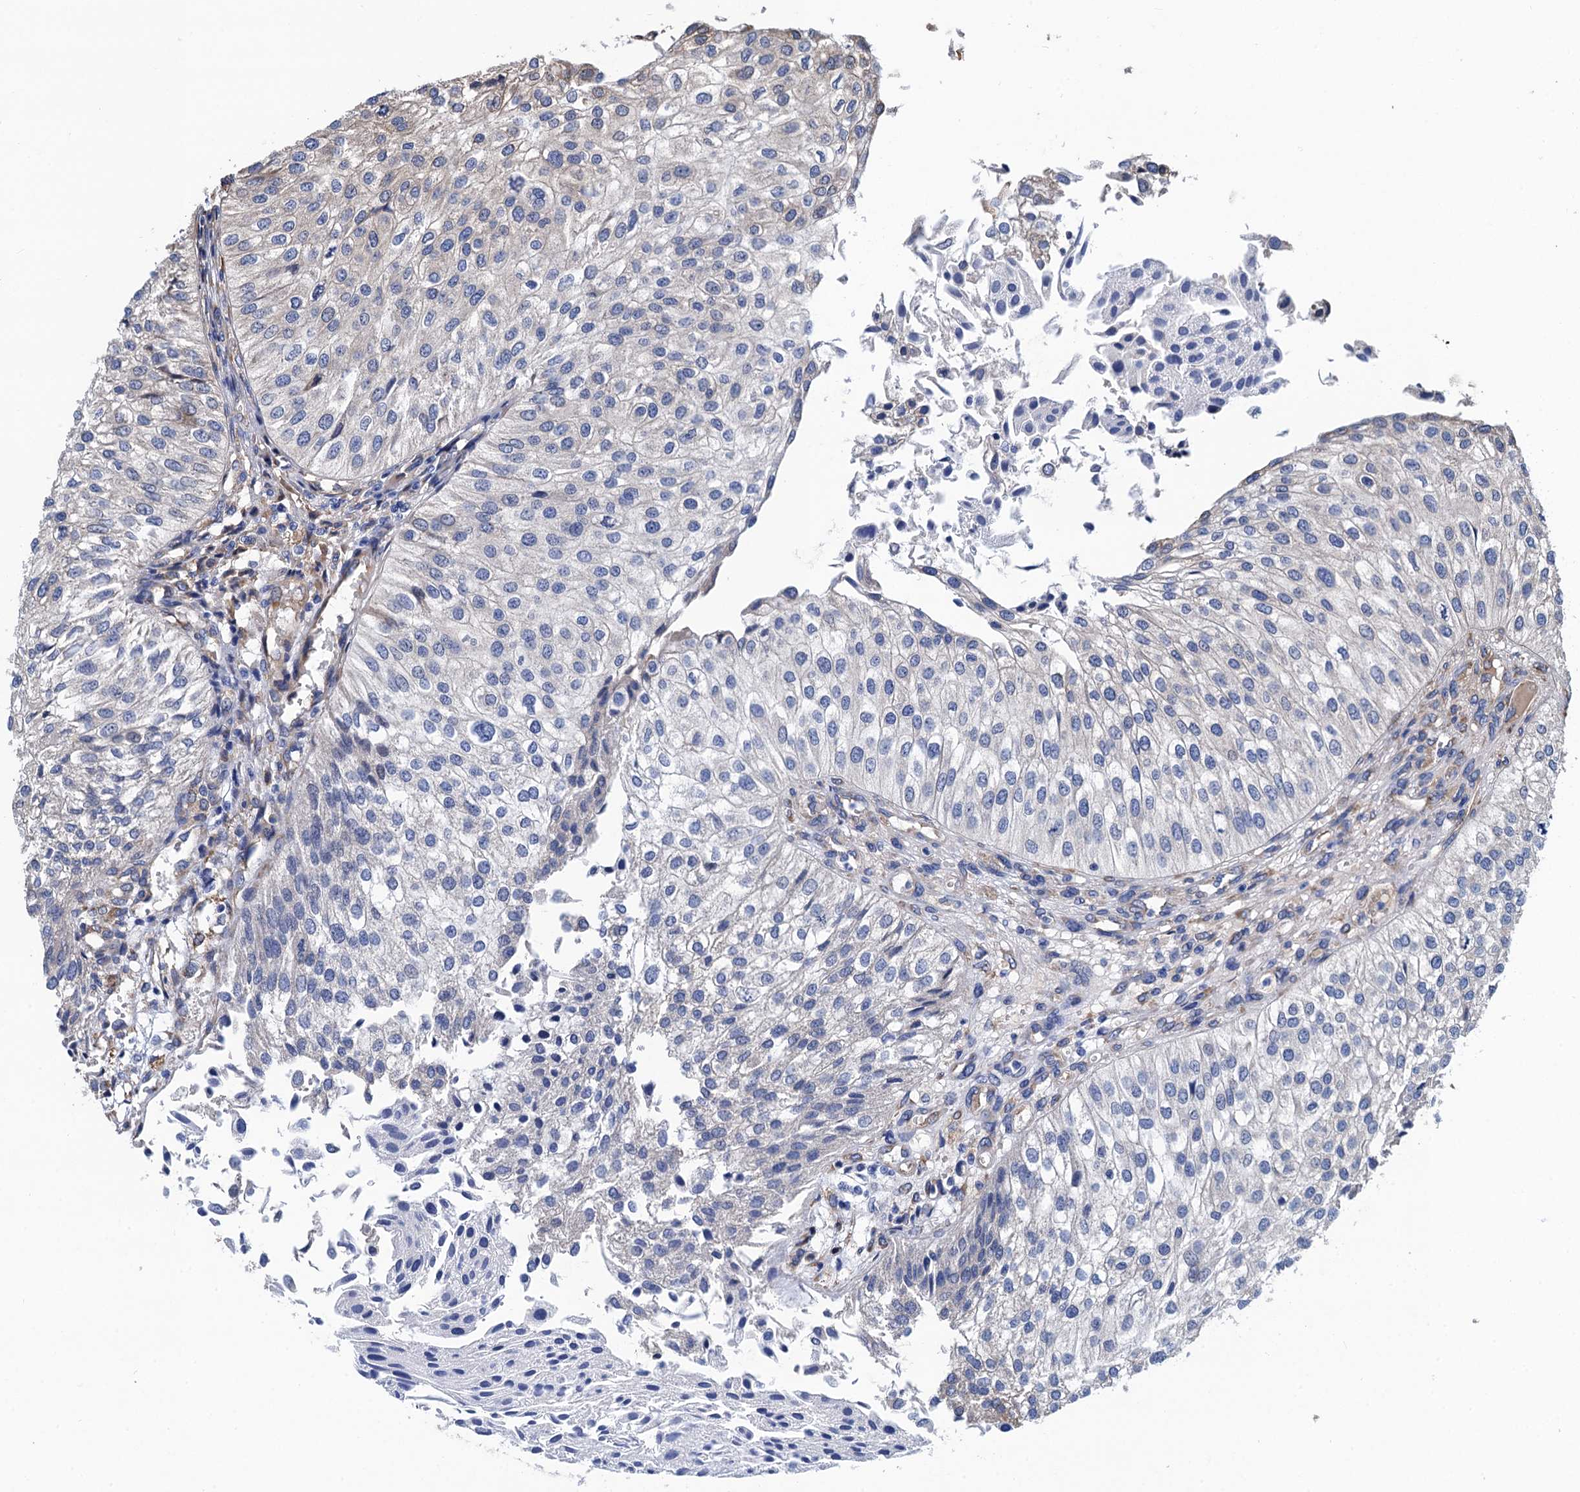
{"staining": {"intensity": "negative", "quantity": "none", "location": "none"}, "tissue": "urothelial cancer", "cell_type": "Tumor cells", "image_type": "cancer", "snomed": [{"axis": "morphology", "description": "Urothelial carcinoma, Low grade"}, {"axis": "topography", "description": "Urinary bladder"}], "caption": "DAB immunohistochemical staining of urothelial cancer exhibits no significant staining in tumor cells. (DAB (3,3'-diaminobenzidine) immunohistochemistry (IHC) with hematoxylin counter stain).", "gene": "CNNM1", "patient": {"sex": "female", "age": 89}}